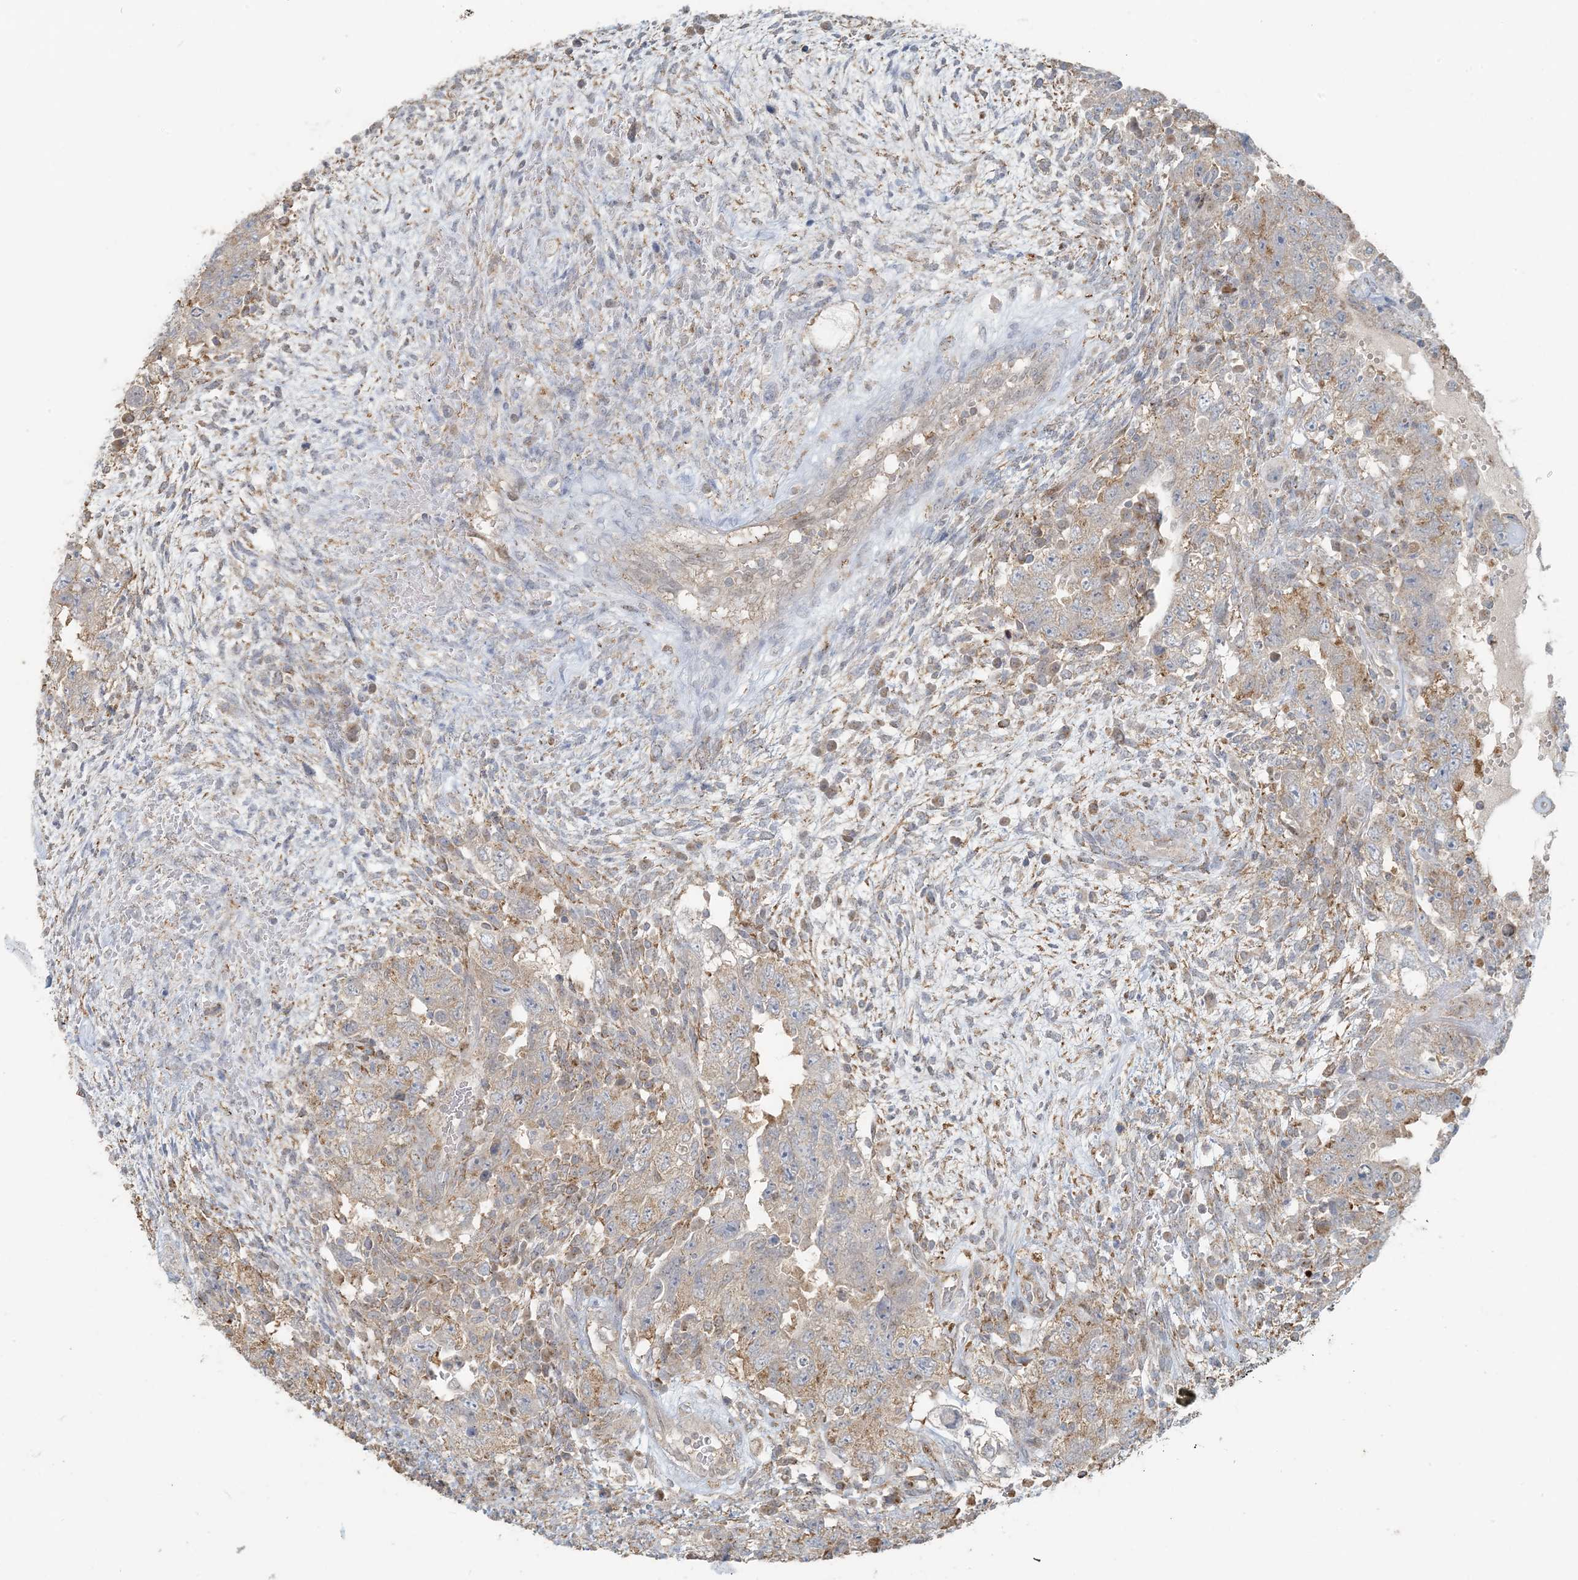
{"staining": {"intensity": "weak", "quantity": ">75%", "location": "cytoplasmic/membranous"}, "tissue": "testis cancer", "cell_type": "Tumor cells", "image_type": "cancer", "snomed": [{"axis": "morphology", "description": "Carcinoma, Embryonal, NOS"}, {"axis": "topography", "description": "Testis"}], "caption": "High-power microscopy captured an IHC micrograph of embryonal carcinoma (testis), revealing weak cytoplasmic/membranous positivity in approximately >75% of tumor cells. The staining is performed using DAB (3,3'-diaminobenzidine) brown chromogen to label protein expression. The nuclei are counter-stained blue using hematoxylin.", "gene": "HACL1", "patient": {"sex": "male", "age": 26}}